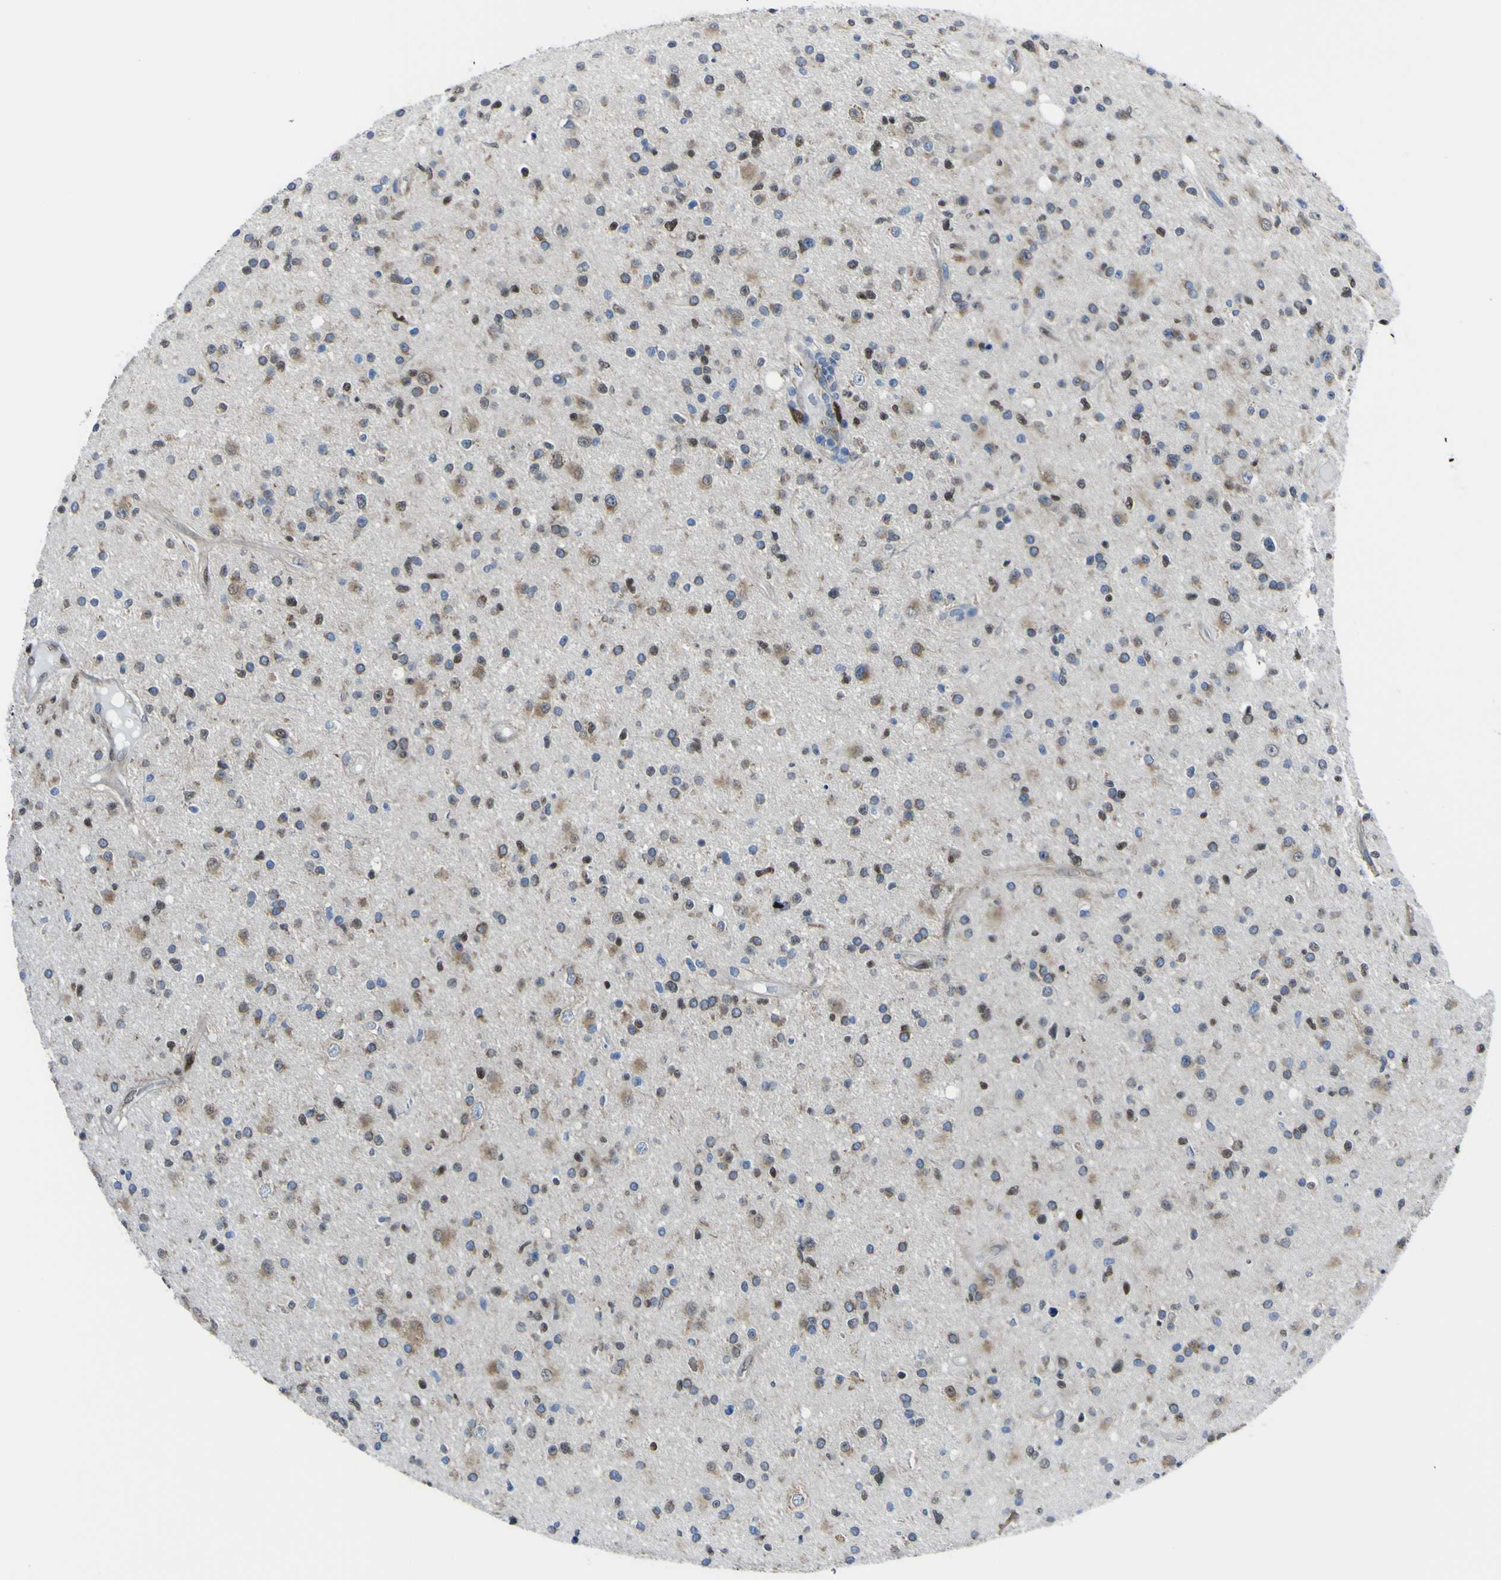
{"staining": {"intensity": "moderate", "quantity": "25%-75%", "location": "cytoplasmic/membranous,nuclear"}, "tissue": "glioma", "cell_type": "Tumor cells", "image_type": "cancer", "snomed": [{"axis": "morphology", "description": "Glioma, malignant, High grade"}, {"axis": "topography", "description": "Brain"}], "caption": "A photomicrograph of human glioma stained for a protein displays moderate cytoplasmic/membranous and nuclear brown staining in tumor cells.", "gene": "LRRN1", "patient": {"sex": "male", "age": 33}}